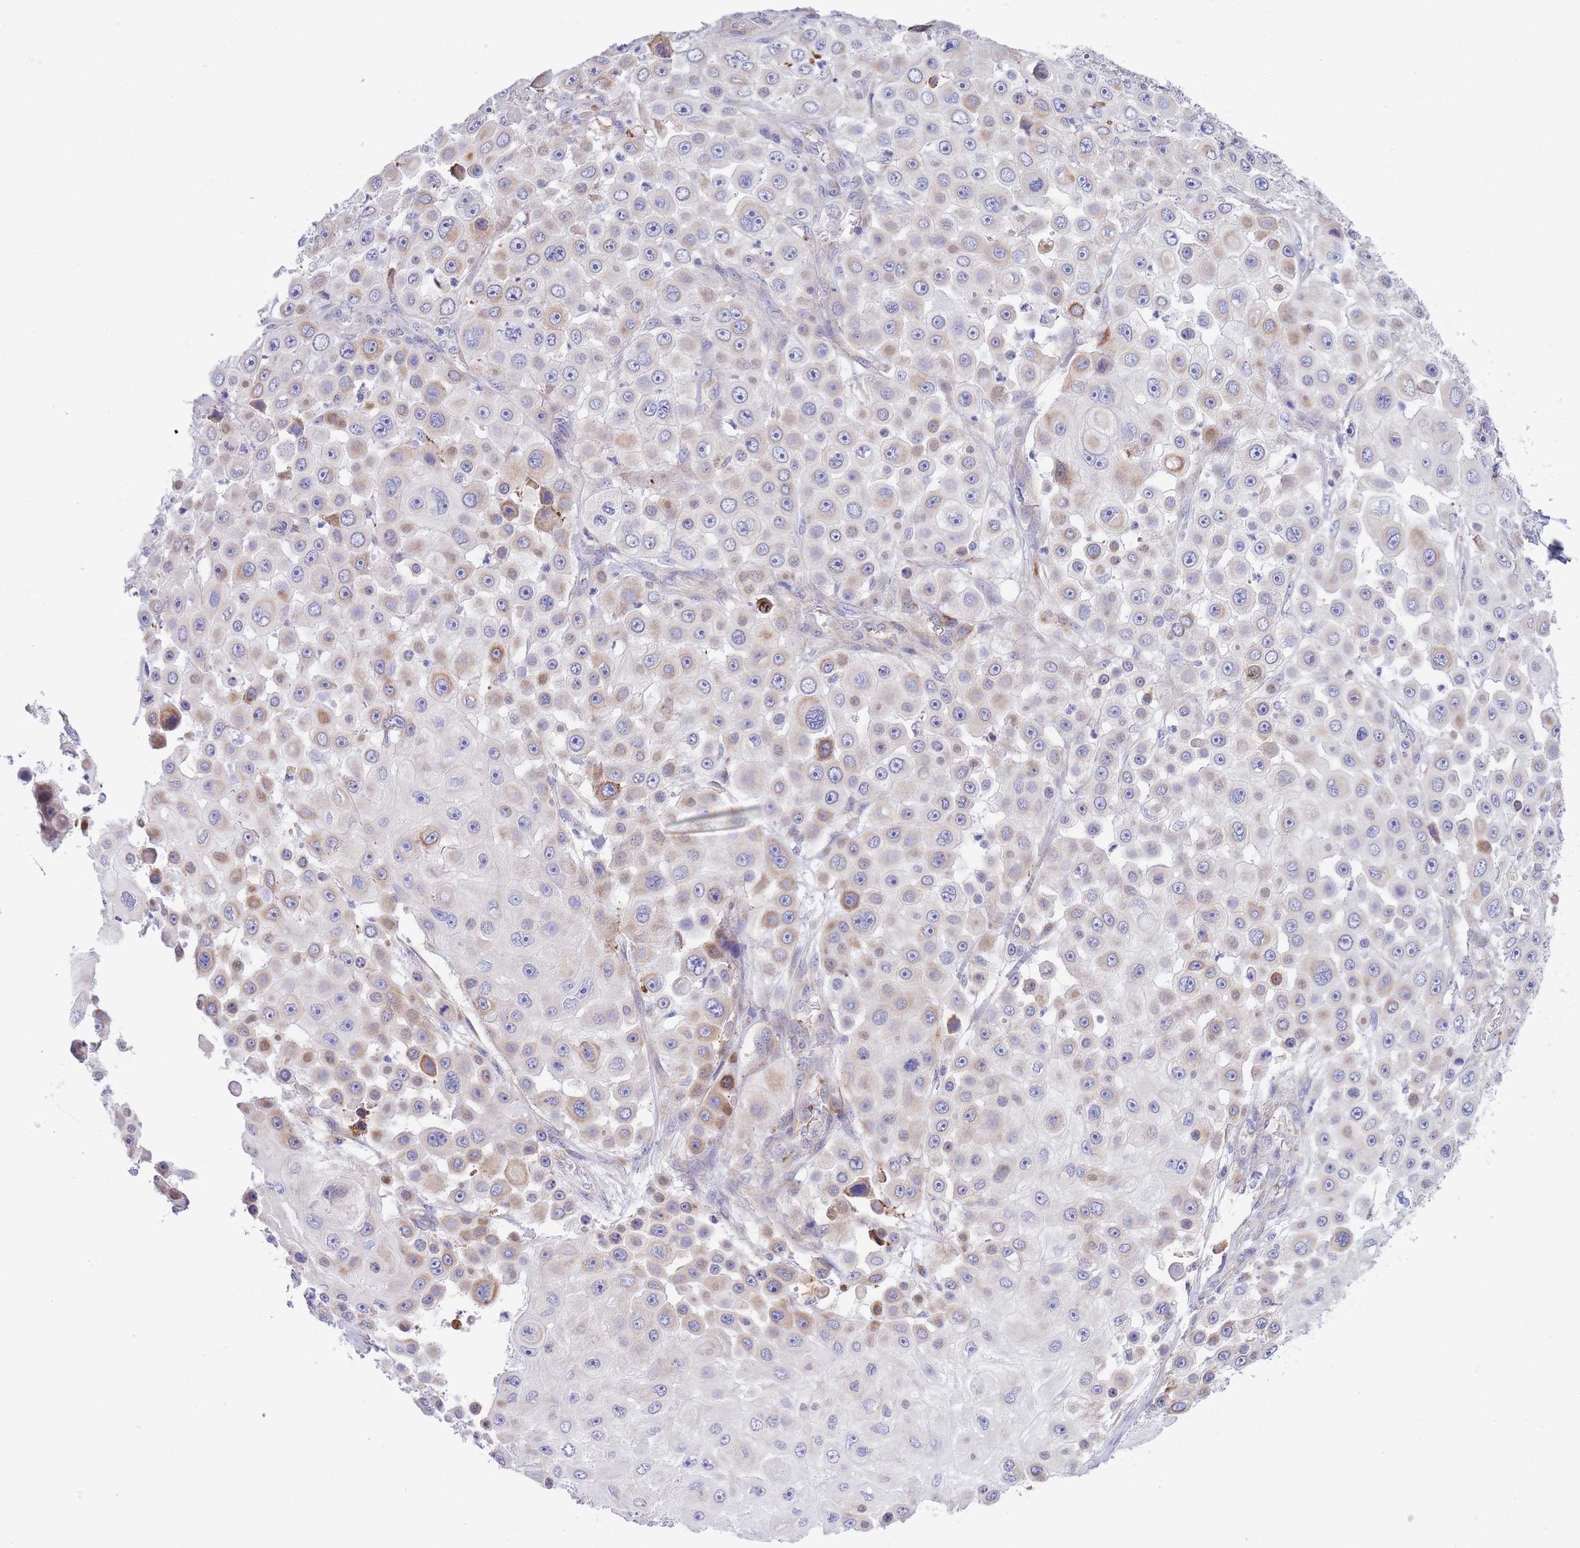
{"staining": {"intensity": "moderate", "quantity": "<25%", "location": "cytoplasmic/membranous"}, "tissue": "skin cancer", "cell_type": "Tumor cells", "image_type": "cancer", "snomed": [{"axis": "morphology", "description": "Squamous cell carcinoma, NOS"}, {"axis": "topography", "description": "Skin"}], "caption": "Skin squamous cell carcinoma stained with a brown dye demonstrates moderate cytoplasmic/membranous positive staining in approximately <25% of tumor cells.", "gene": "DET1", "patient": {"sex": "male", "age": 67}}